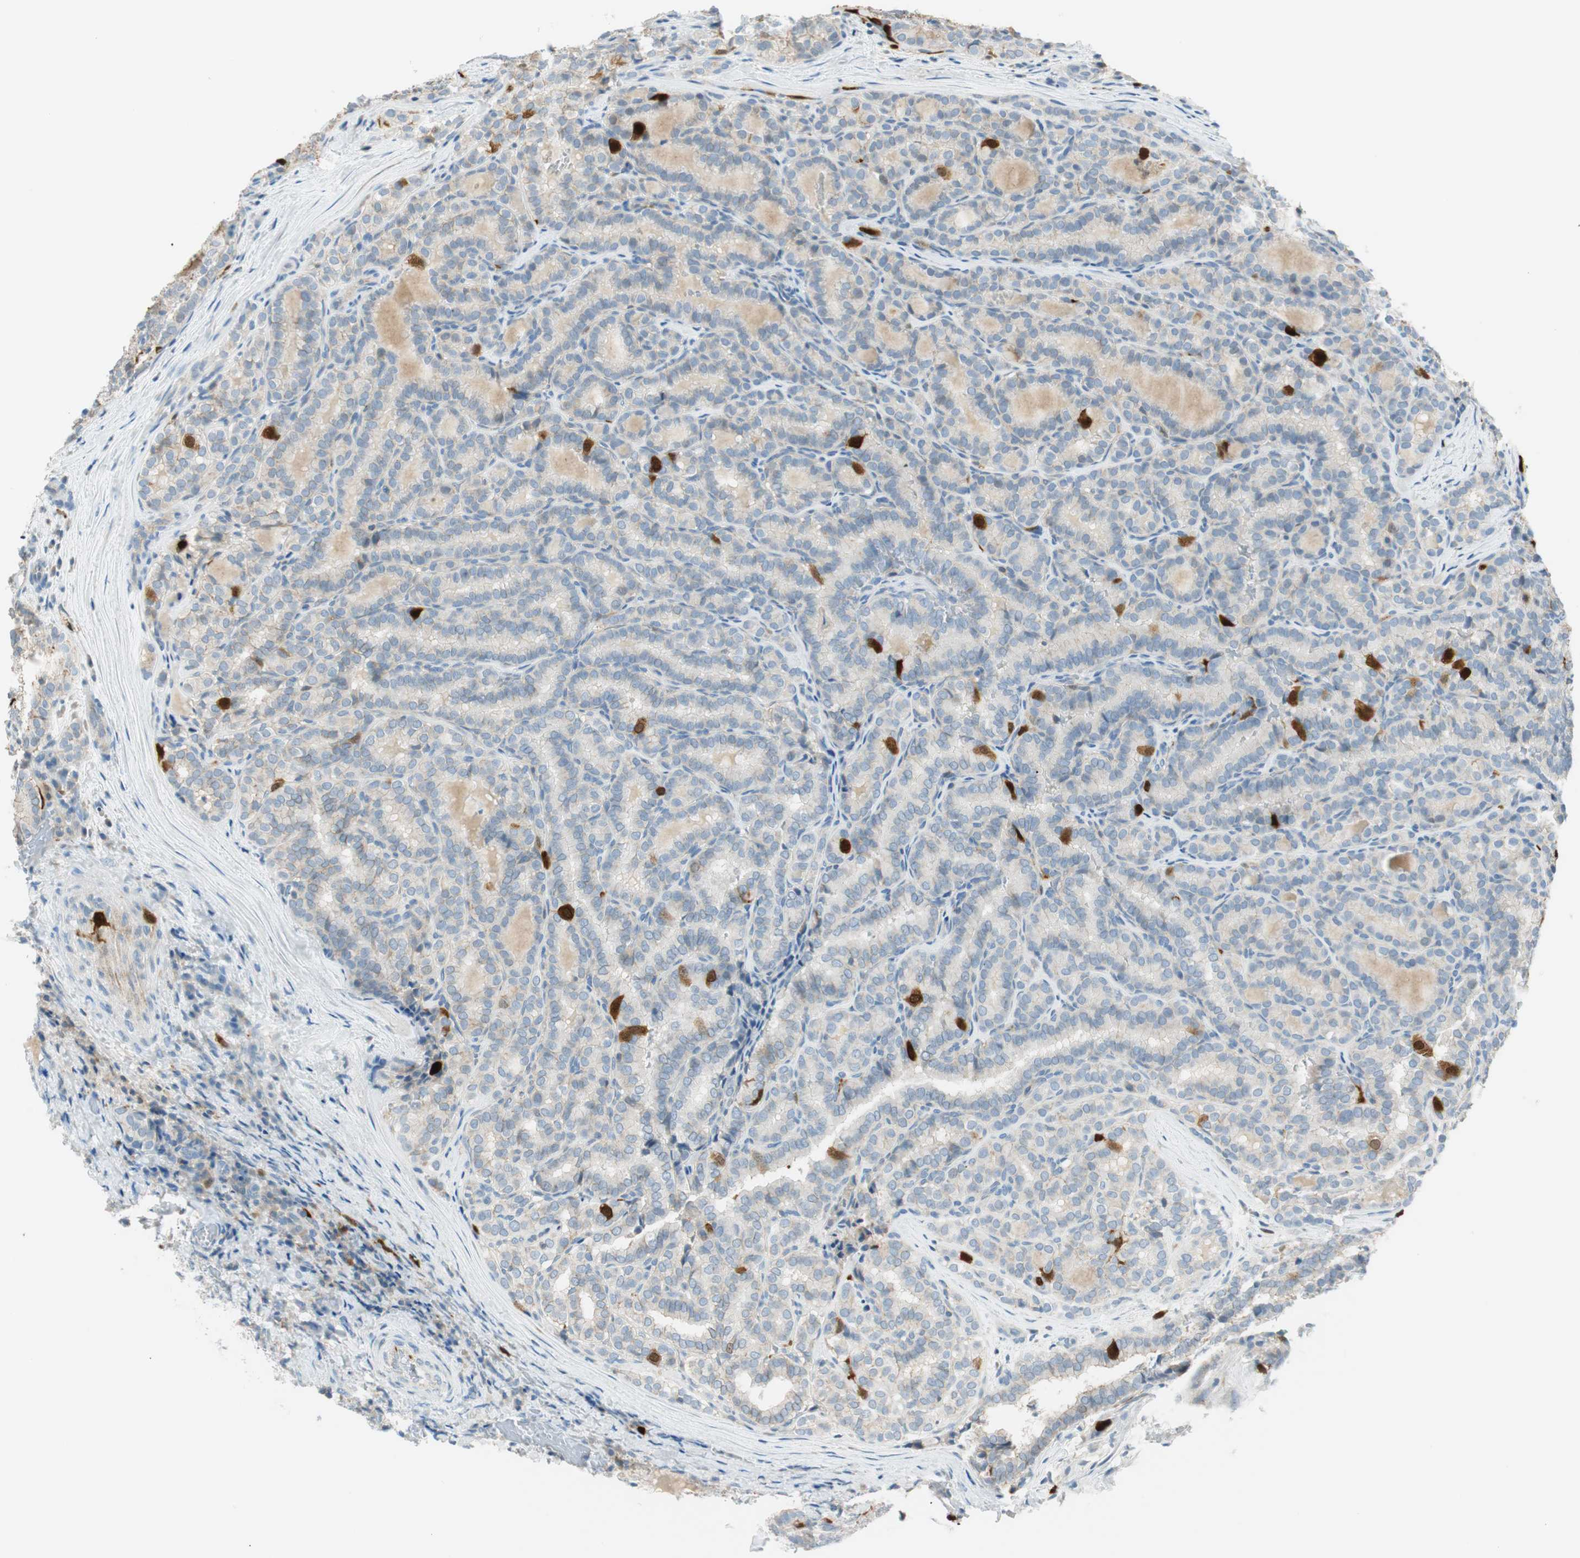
{"staining": {"intensity": "strong", "quantity": "<25%", "location": "cytoplasmic/membranous,nuclear"}, "tissue": "thyroid cancer", "cell_type": "Tumor cells", "image_type": "cancer", "snomed": [{"axis": "morphology", "description": "Normal tissue, NOS"}, {"axis": "morphology", "description": "Papillary adenocarcinoma, NOS"}, {"axis": "topography", "description": "Thyroid gland"}], "caption": "A micrograph showing strong cytoplasmic/membranous and nuclear positivity in about <25% of tumor cells in thyroid cancer, as visualized by brown immunohistochemical staining.", "gene": "PTTG1", "patient": {"sex": "female", "age": 30}}